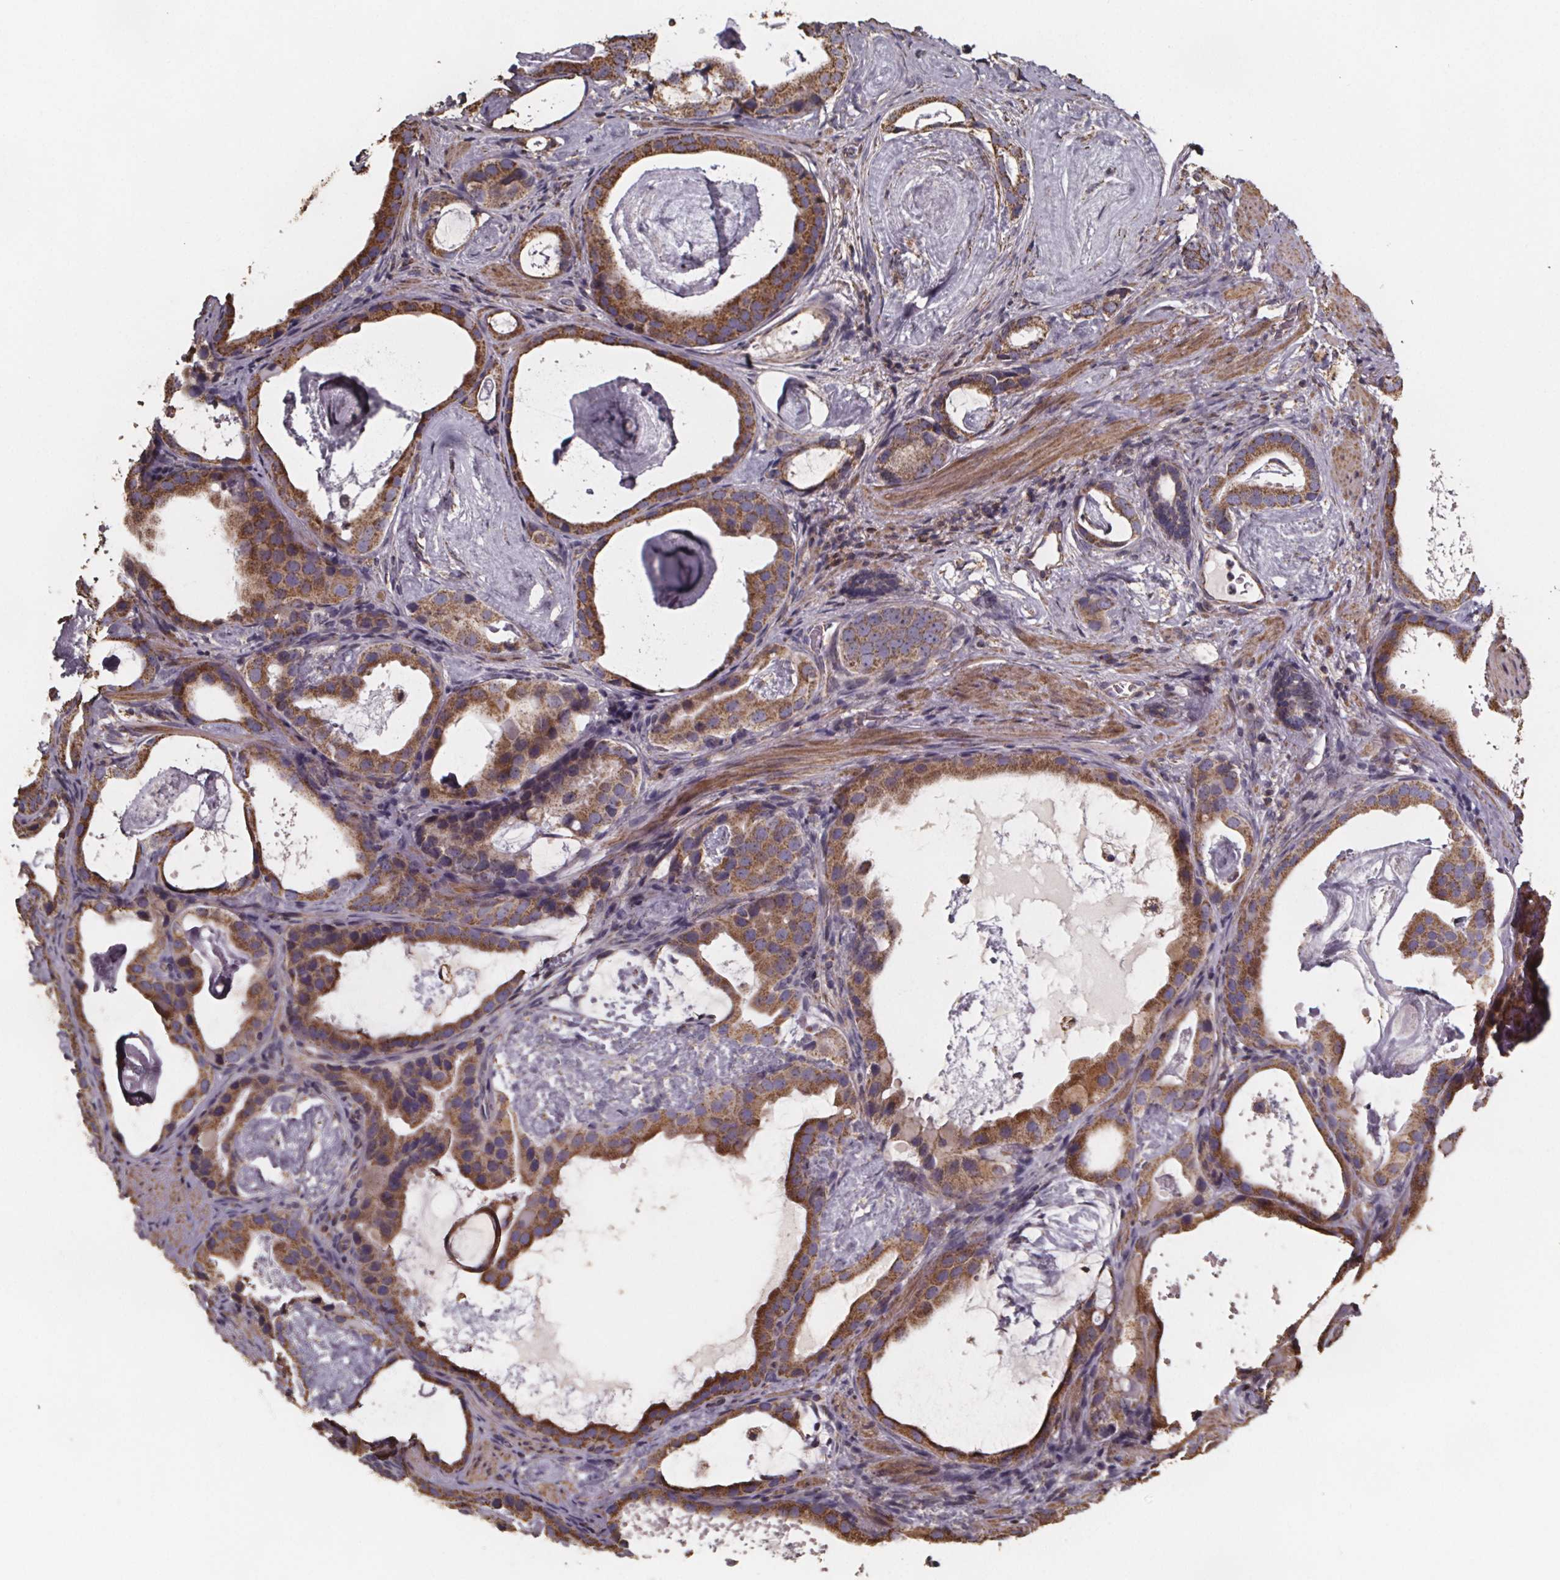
{"staining": {"intensity": "moderate", "quantity": ">75%", "location": "cytoplasmic/membranous"}, "tissue": "prostate cancer", "cell_type": "Tumor cells", "image_type": "cancer", "snomed": [{"axis": "morphology", "description": "Adenocarcinoma, Low grade"}, {"axis": "topography", "description": "Prostate and seminal vesicle, NOS"}], "caption": "This image reveals prostate cancer stained with immunohistochemistry (IHC) to label a protein in brown. The cytoplasmic/membranous of tumor cells show moderate positivity for the protein. Nuclei are counter-stained blue.", "gene": "SLC35D2", "patient": {"sex": "male", "age": 71}}